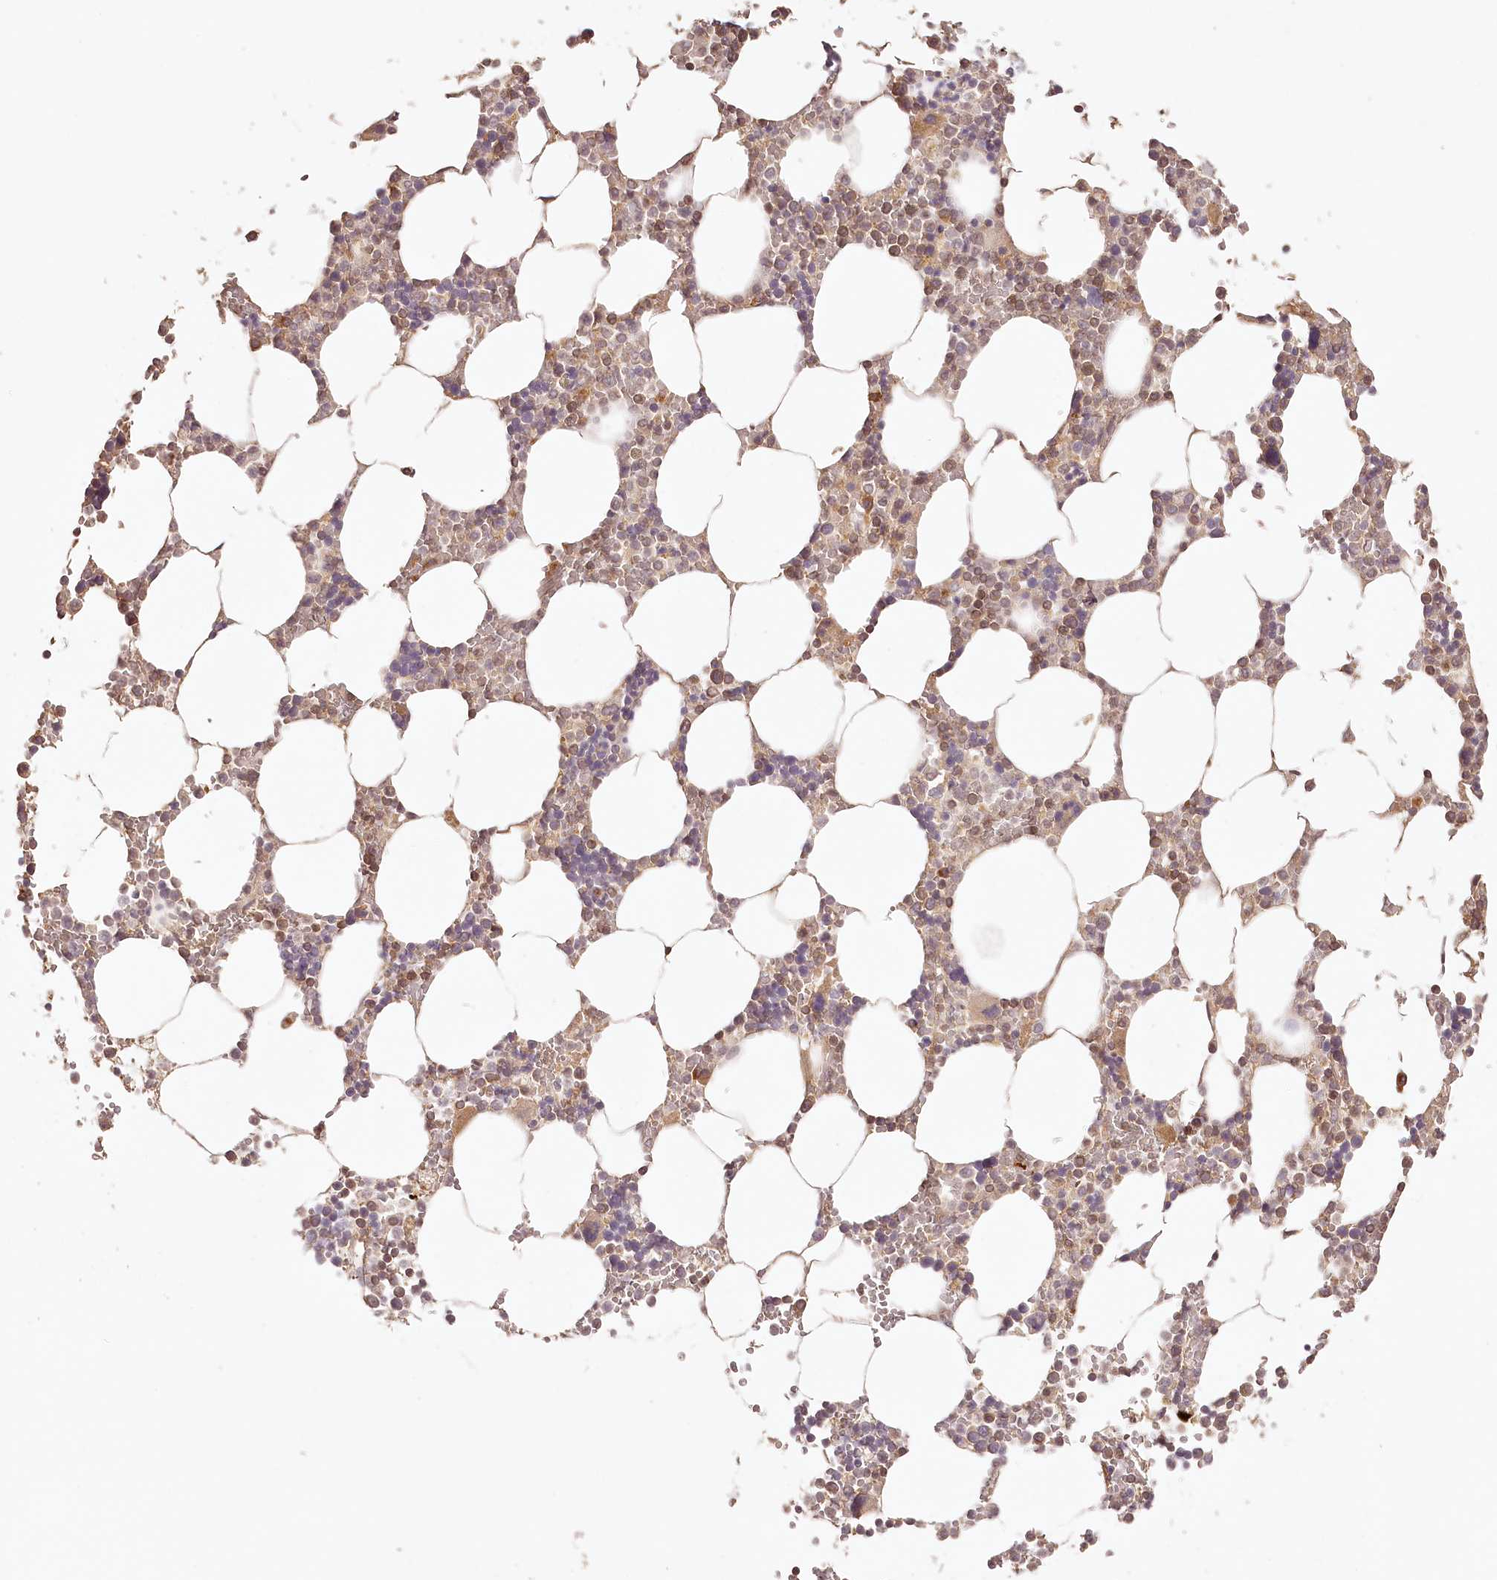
{"staining": {"intensity": "moderate", "quantity": "<25%", "location": "cytoplasmic/membranous"}, "tissue": "bone marrow", "cell_type": "Hematopoietic cells", "image_type": "normal", "snomed": [{"axis": "morphology", "description": "Normal tissue, NOS"}, {"axis": "topography", "description": "Bone marrow"}], "caption": "Immunohistochemistry (DAB (3,3'-diaminobenzidine)) staining of unremarkable human bone marrow shows moderate cytoplasmic/membranous protein positivity in approximately <25% of hematopoietic cells. The protein of interest is stained brown, and the nuclei are stained in blue (DAB (3,3'-diaminobenzidine) IHC with brightfield microscopy, high magnification).", "gene": "SYNGR1", "patient": {"sex": "male", "age": 70}}